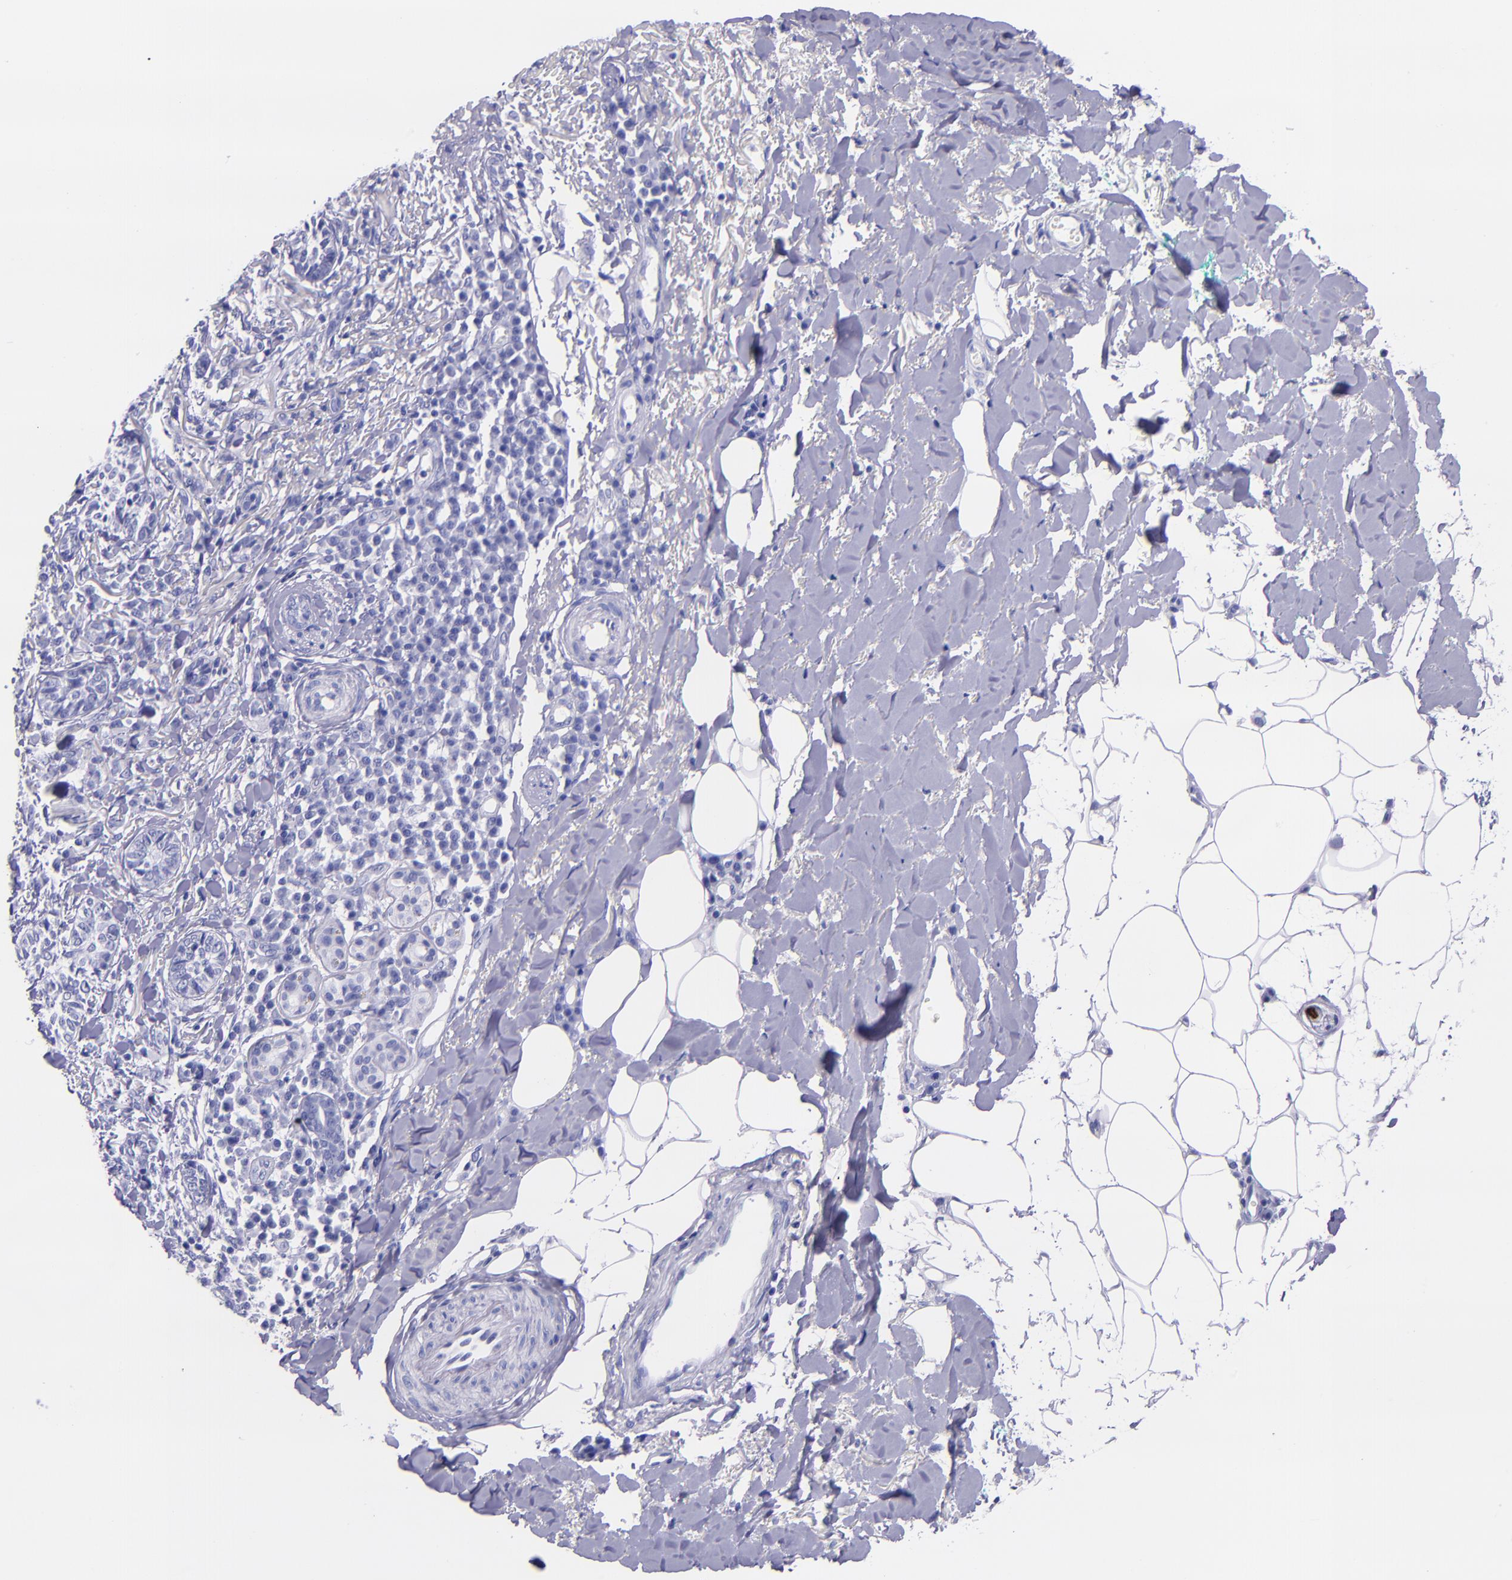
{"staining": {"intensity": "negative", "quantity": "none", "location": "none"}, "tissue": "skin cancer", "cell_type": "Tumor cells", "image_type": "cancer", "snomed": [{"axis": "morphology", "description": "Basal cell carcinoma"}, {"axis": "topography", "description": "Skin"}], "caption": "A histopathology image of skin basal cell carcinoma stained for a protein shows no brown staining in tumor cells.", "gene": "MBP", "patient": {"sex": "female", "age": 89}}